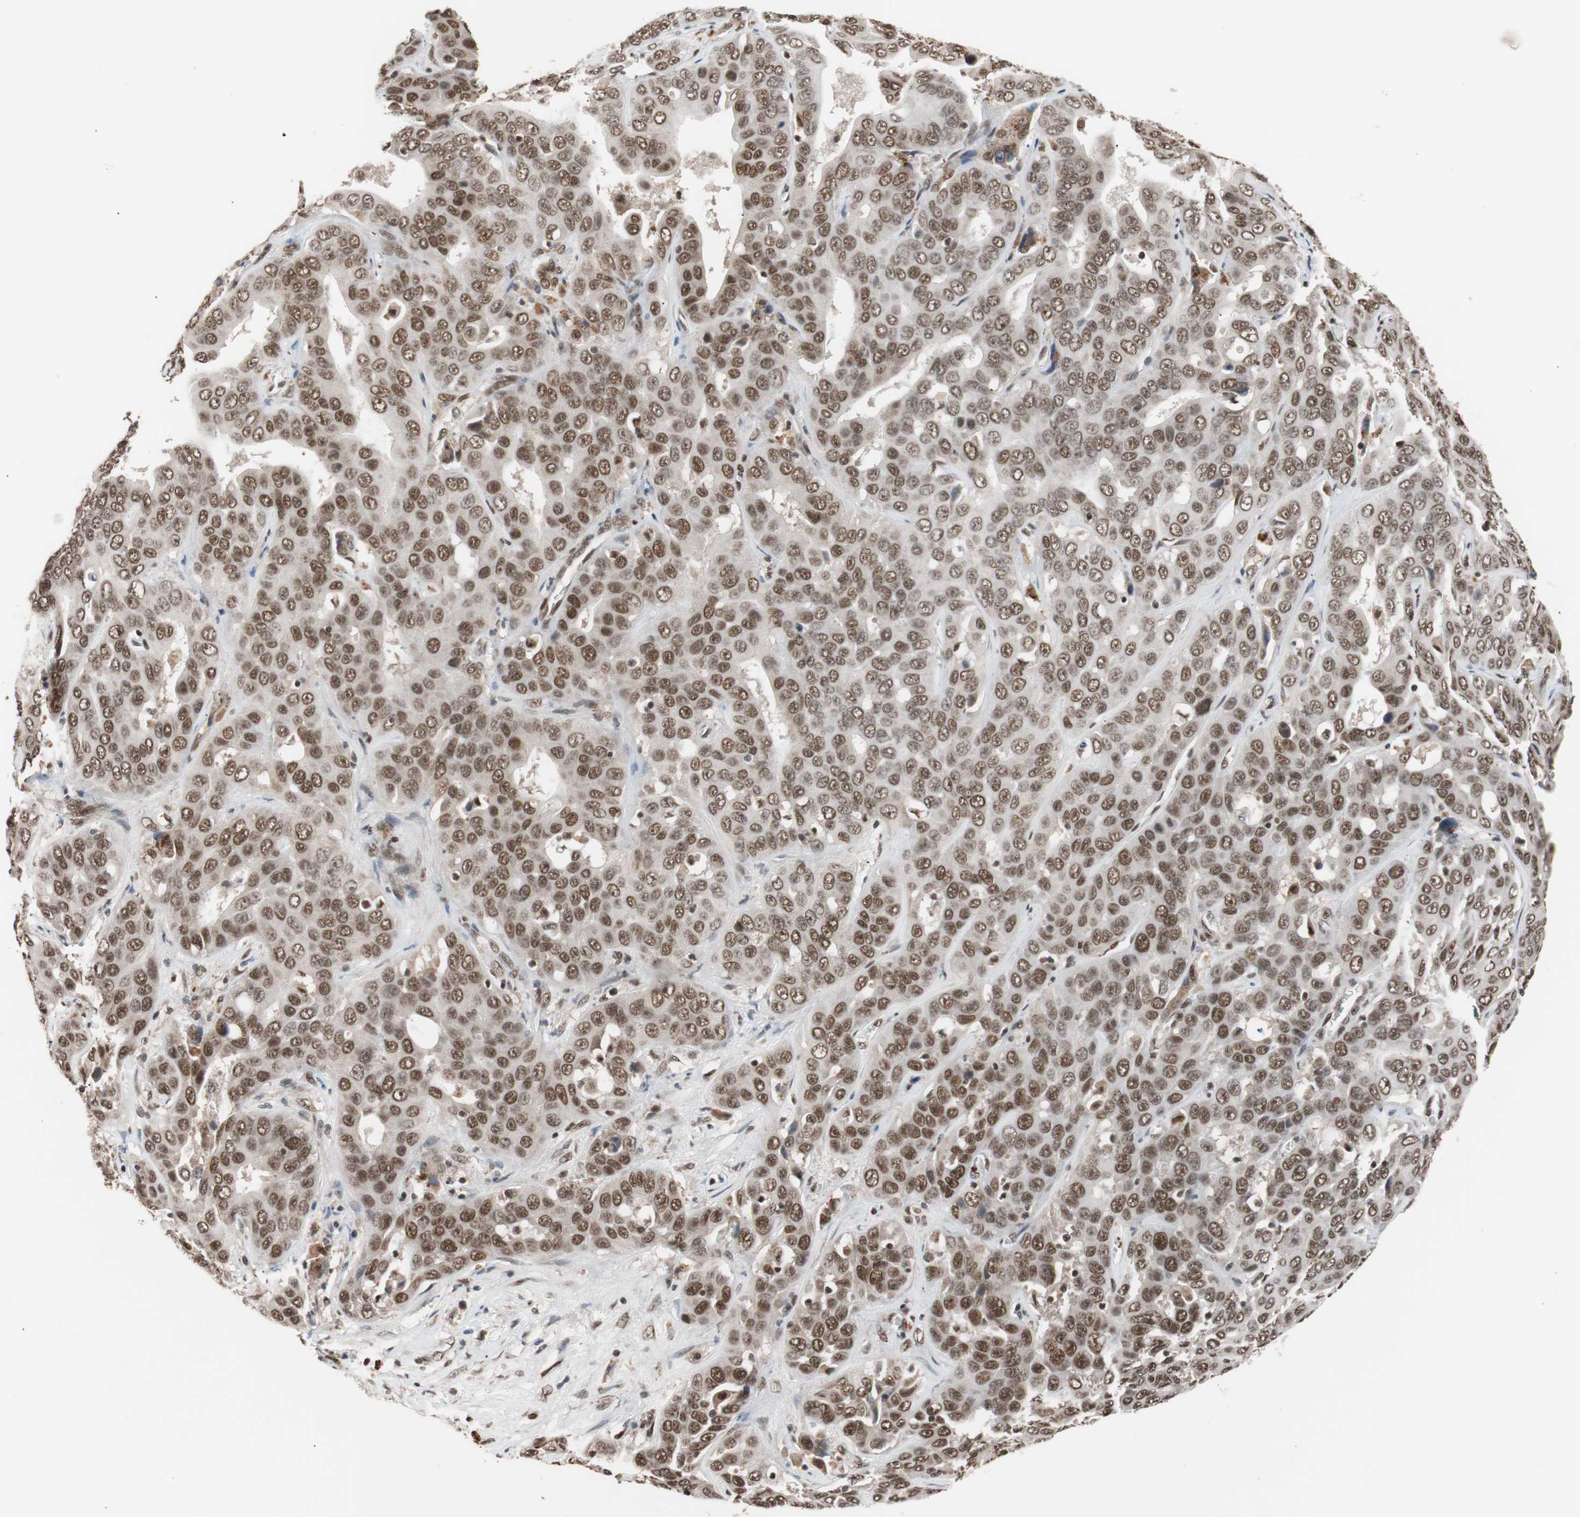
{"staining": {"intensity": "moderate", "quantity": ">75%", "location": "nuclear"}, "tissue": "liver cancer", "cell_type": "Tumor cells", "image_type": "cancer", "snomed": [{"axis": "morphology", "description": "Cholangiocarcinoma"}, {"axis": "topography", "description": "Liver"}], "caption": "A brown stain highlights moderate nuclear expression of a protein in human liver cancer (cholangiocarcinoma) tumor cells.", "gene": "CHAMP1", "patient": {"sex": "female", "age": 52}}